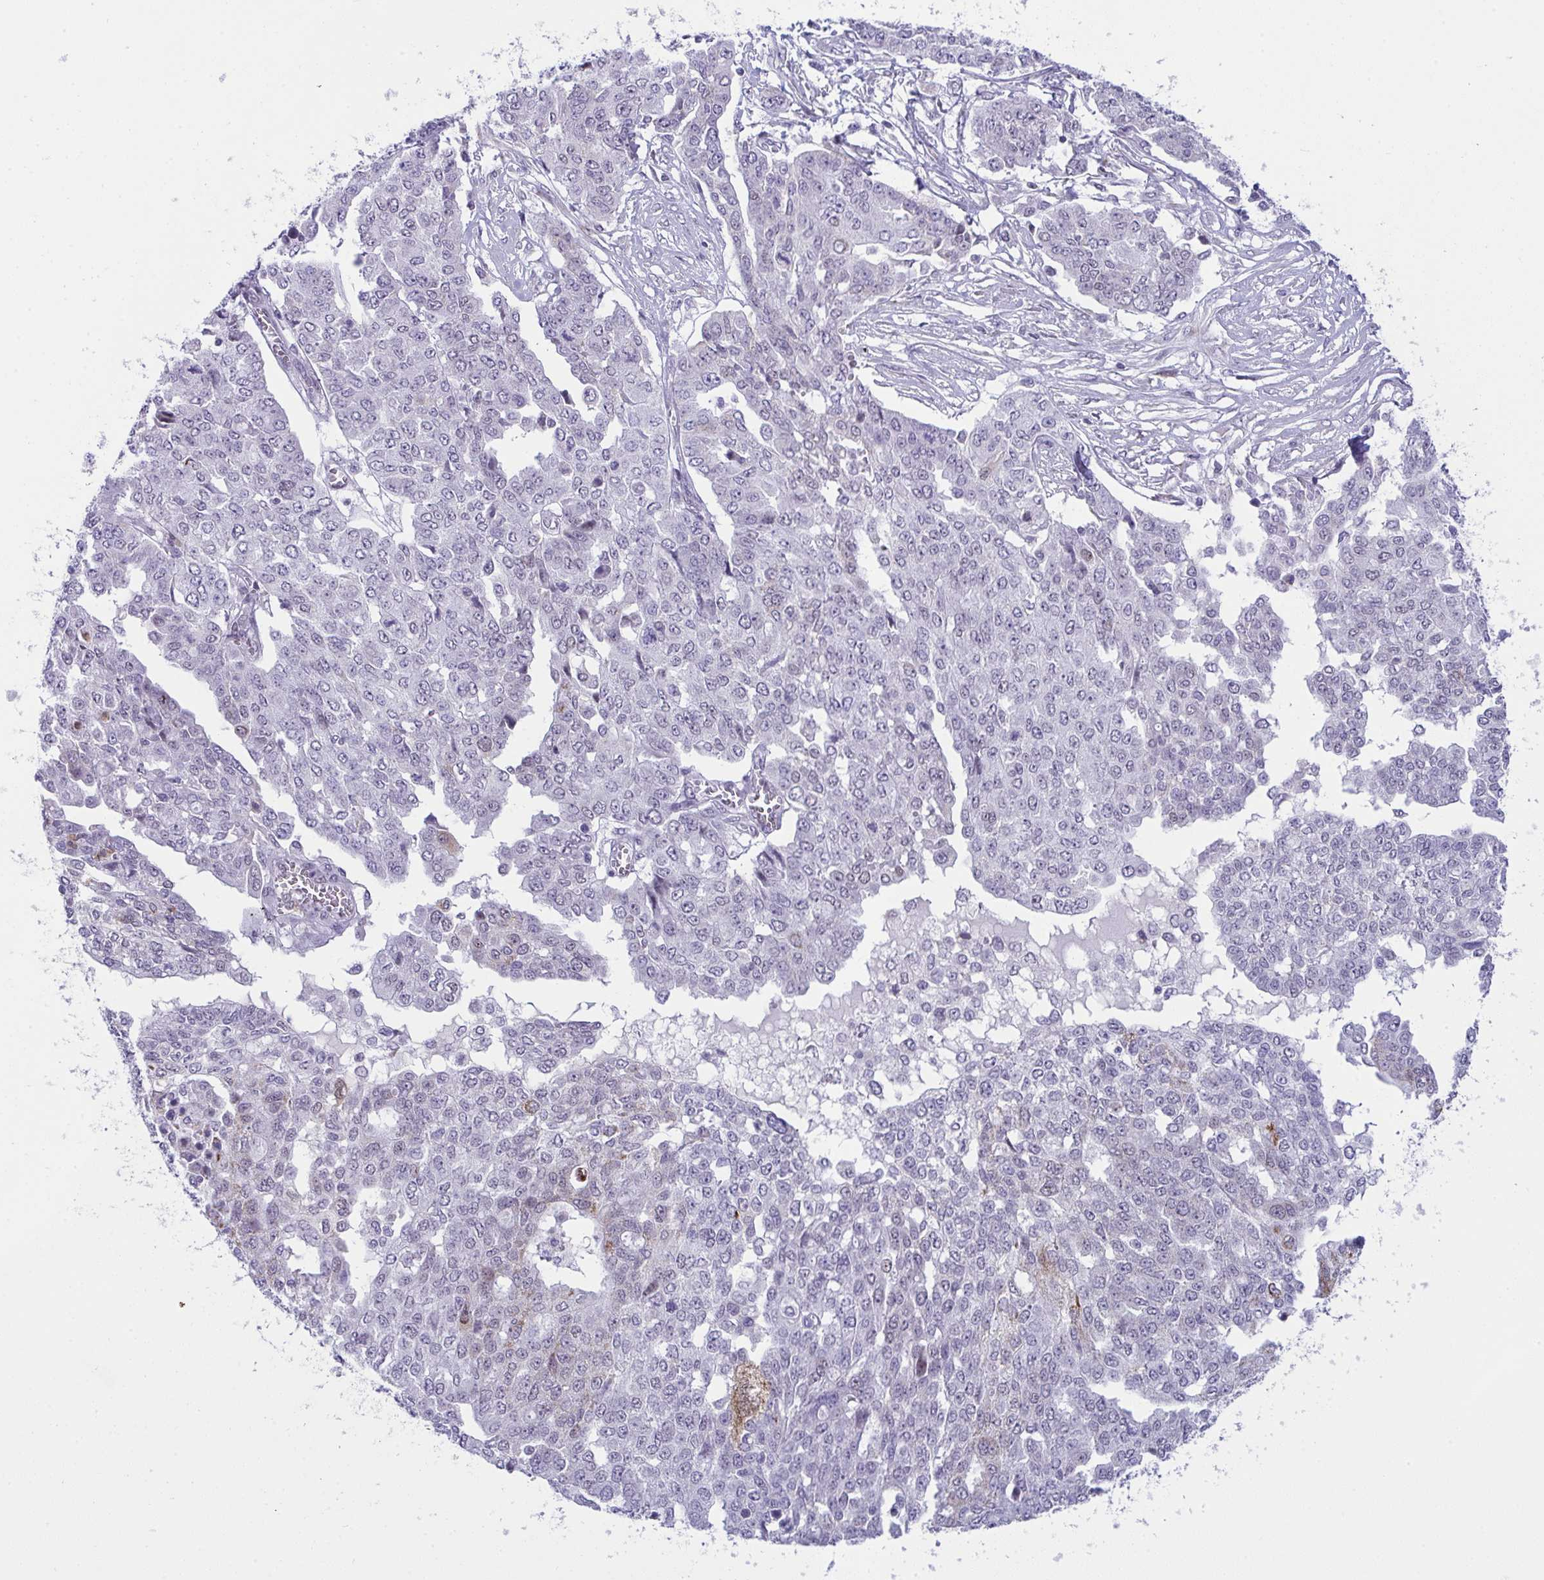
{"staining": {"intensity": "negative", "quantity": "none", "location": "none"}, "tissue": "ovarian cancer", "cell_type": "Tumor cells", "image_type": "cancer", "snomed": [{"axis": "morphology", "description": "Cystadenocarcinoma, serous, NOS"}, {"axis": "topography", "description": "Soft tissue"}, {"axis": "topography", "description": "Ovary"}], "caption": "A micrograph of ovarian cancer (serous cystadenocarcinoma) stained for a protein exhibits no brown staining in tumor cells.", "gene": "PLA2G12B", "patient": {"sex": "female", "age": 57}}